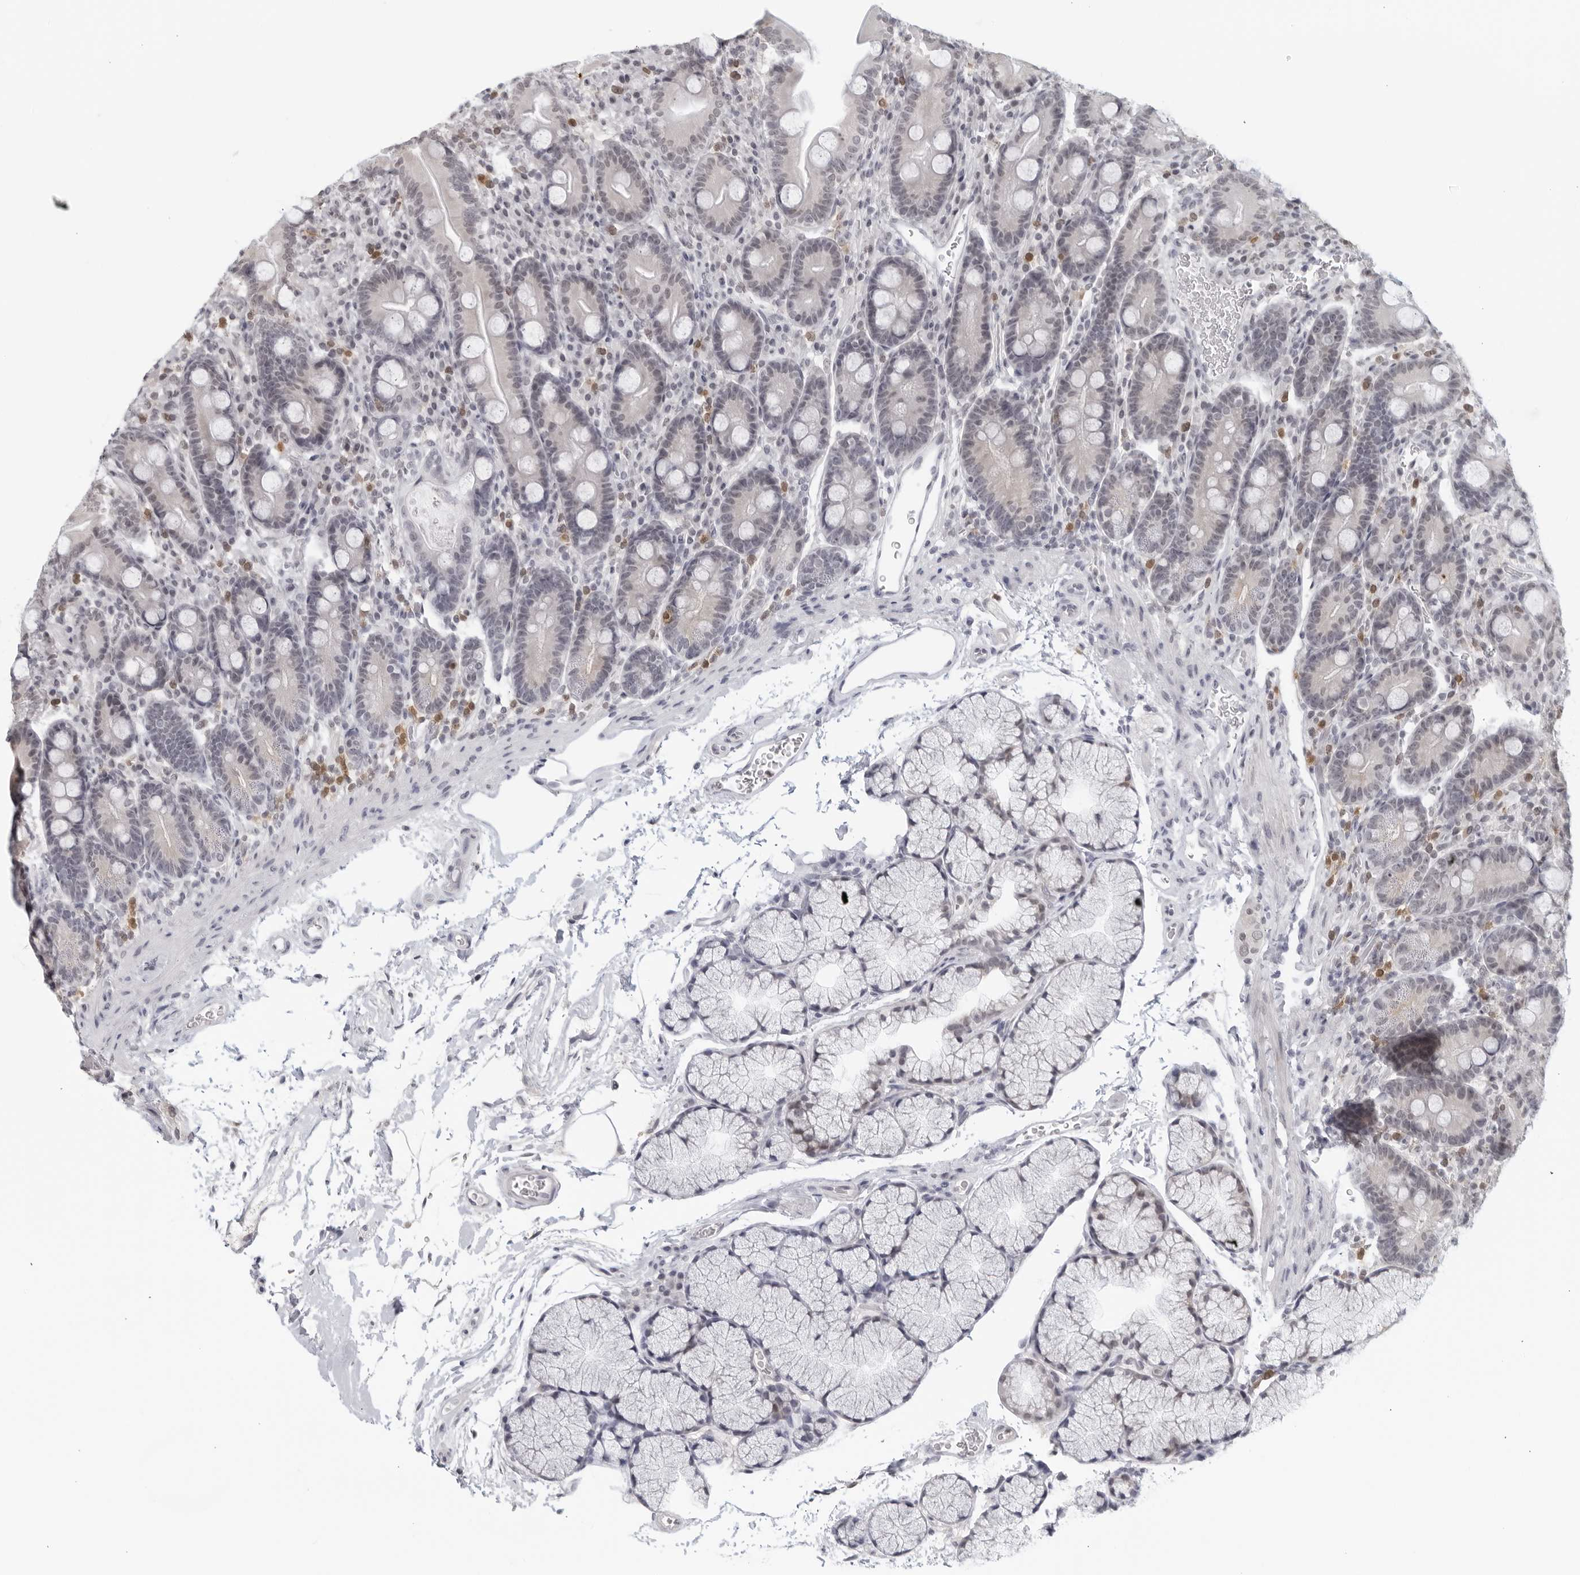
{"staining": {"intensity": "negative", "quantity": "none", "location": "none"}, "tissue": "duodenum", "cell_type": "Glandular cells", "image_type": "normal", "snomed": [{"axis": "morphology", "description": "Normal tissue, NOS"}, {"axis": "topography", "description": "Duodenum"}], "caption": "This is an immunohistochemistry photomicrograph of normal human duodenum. There is no staining in glandular cells.", "gene": "RAB11FIP3", "patient": {"sex": "male", "age": 35}}